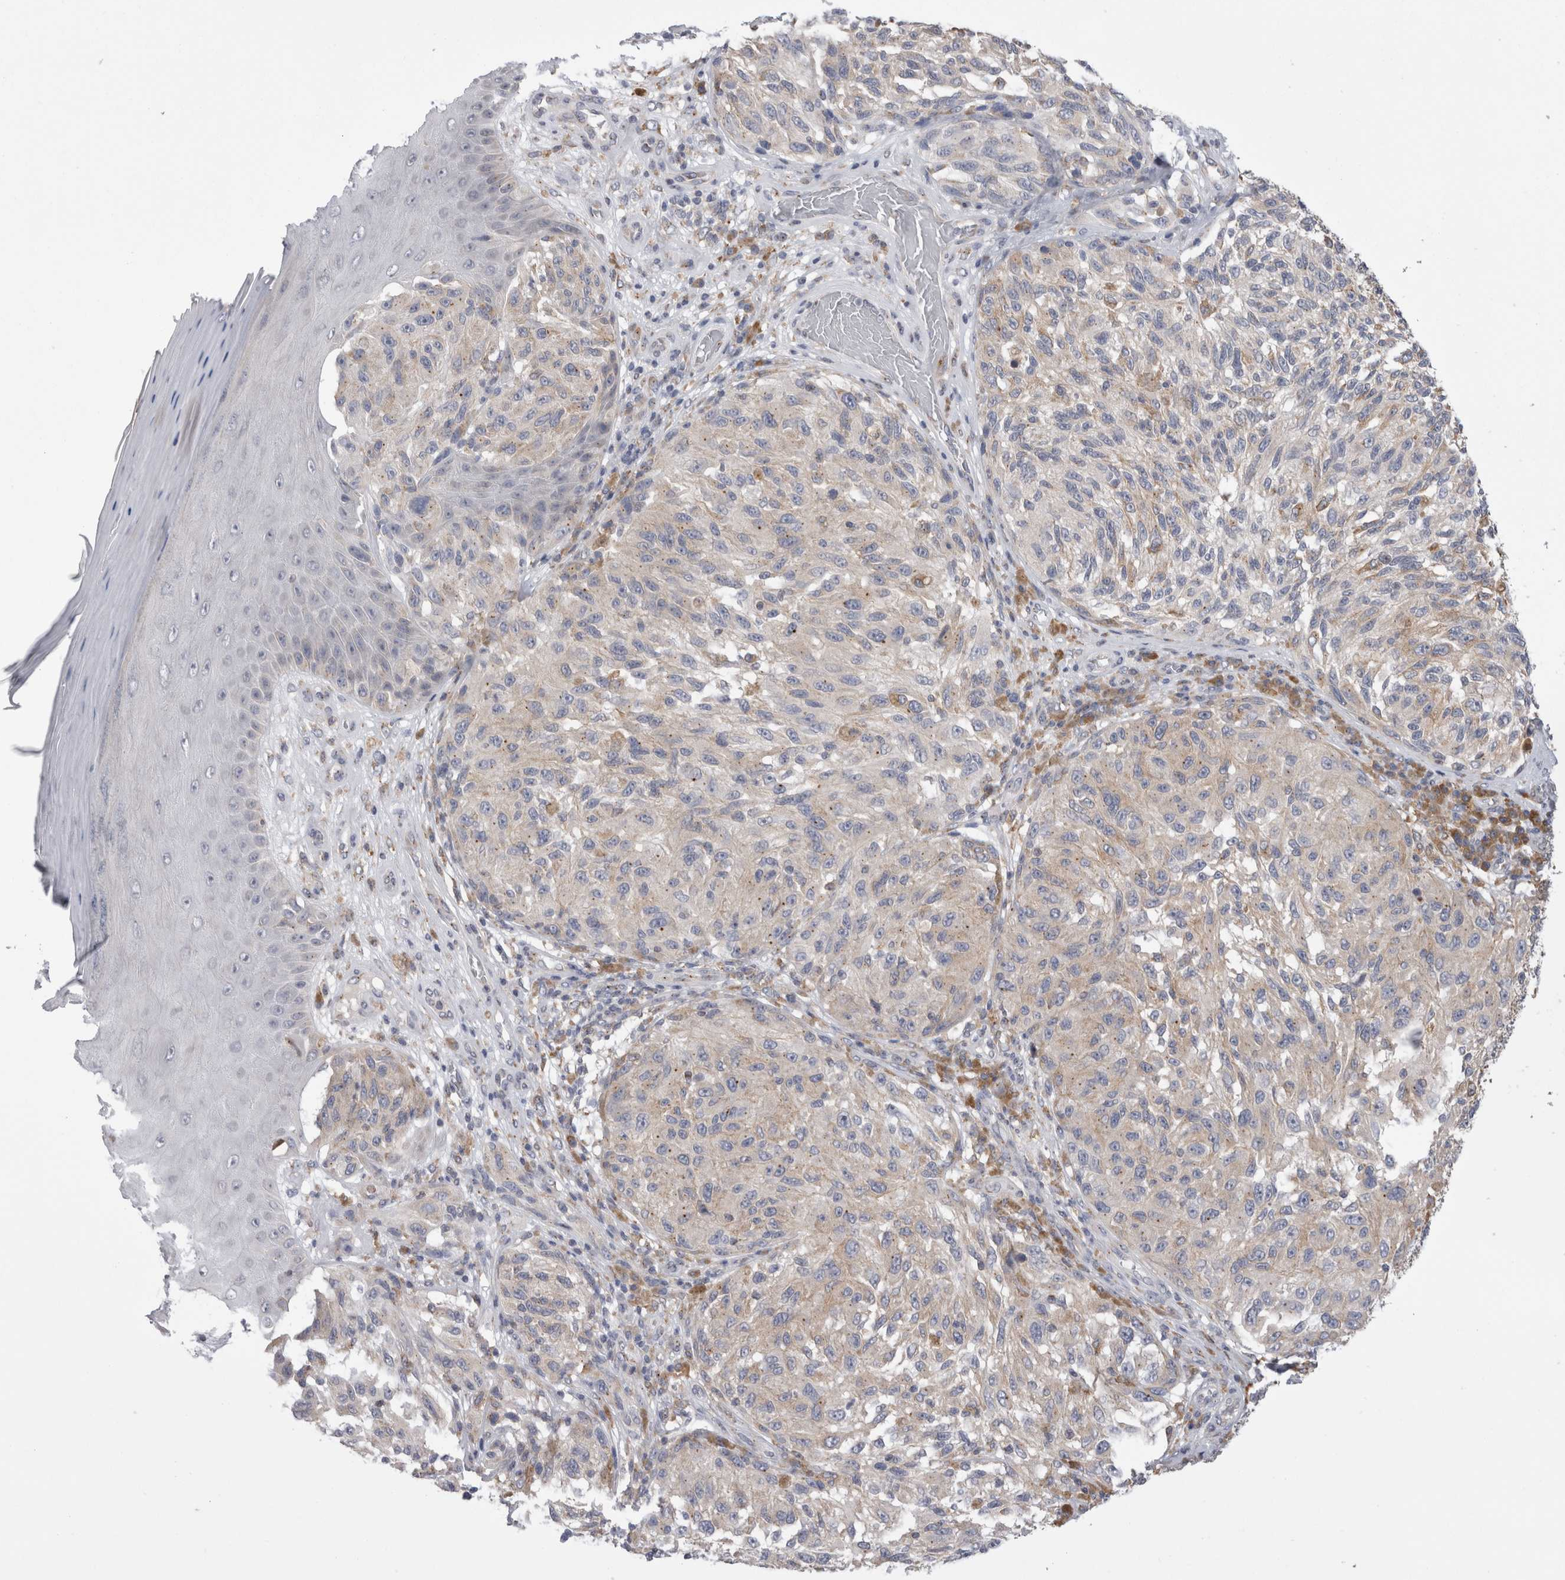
{"staining": {"intensity": "negative", "quantity": "none", "location": "none"}, "tissue": "melanoma", "cell_type": "Tumor cells", "image_type": "cancer", "snomed": [{"axis": "morphology", "description": "Malignant melanoma, NOS"}, {"axis": "topography", "description": "Skin"}], "caption": "The immunohistochemistry histopathology image has no significant positivity in tumor cells of malignant melanoma tissue.", "gene": "ZNF341", "patient": {"sex": "female", "age": 73}}